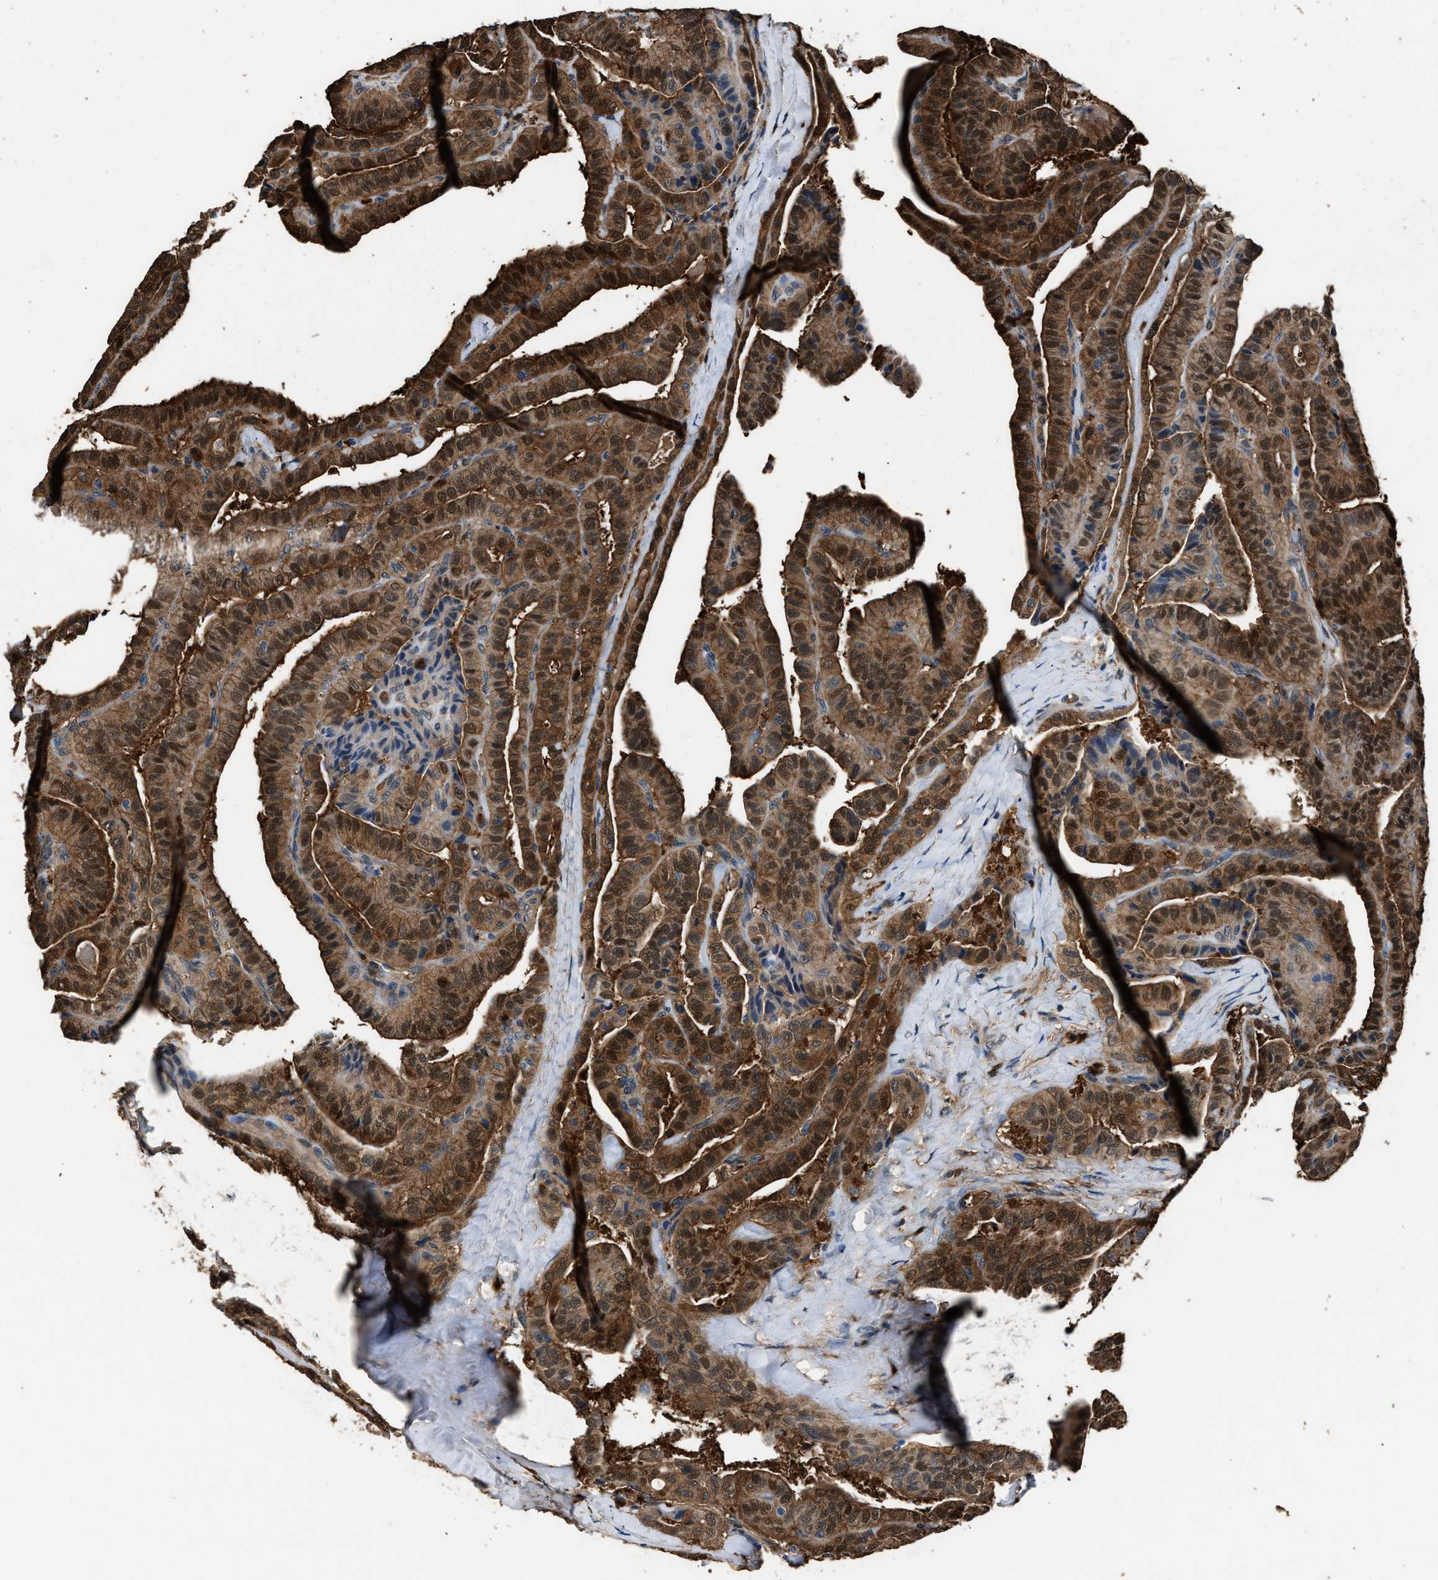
{"staining": {"intensity": "moderate", "quantity": ">75%", "location": "cytoplasmic/membranous,nuclear"}, "tissue": "thyroid cancer", "cell_type": "Tumor cells", "image_type": "cancer", "snomed": [{"axis": "morphology", "description": "Papillary adenocarcinoma, NOS"}, {"axis": "topography", "description": "Thyroid gland"}], "caption": "A high-resolution histopathology image shows IHC staining of thyroid cancer (papillary adenocarcinoma), which displays moderate cytoplasmic/membranous and nuclear positivity in about >75% of tumor cells. Ihc stains the protein in brown and the nuclei are stained blue.", "gene": "GSTP1", "patient": {"sex": "male", "age": 77}}